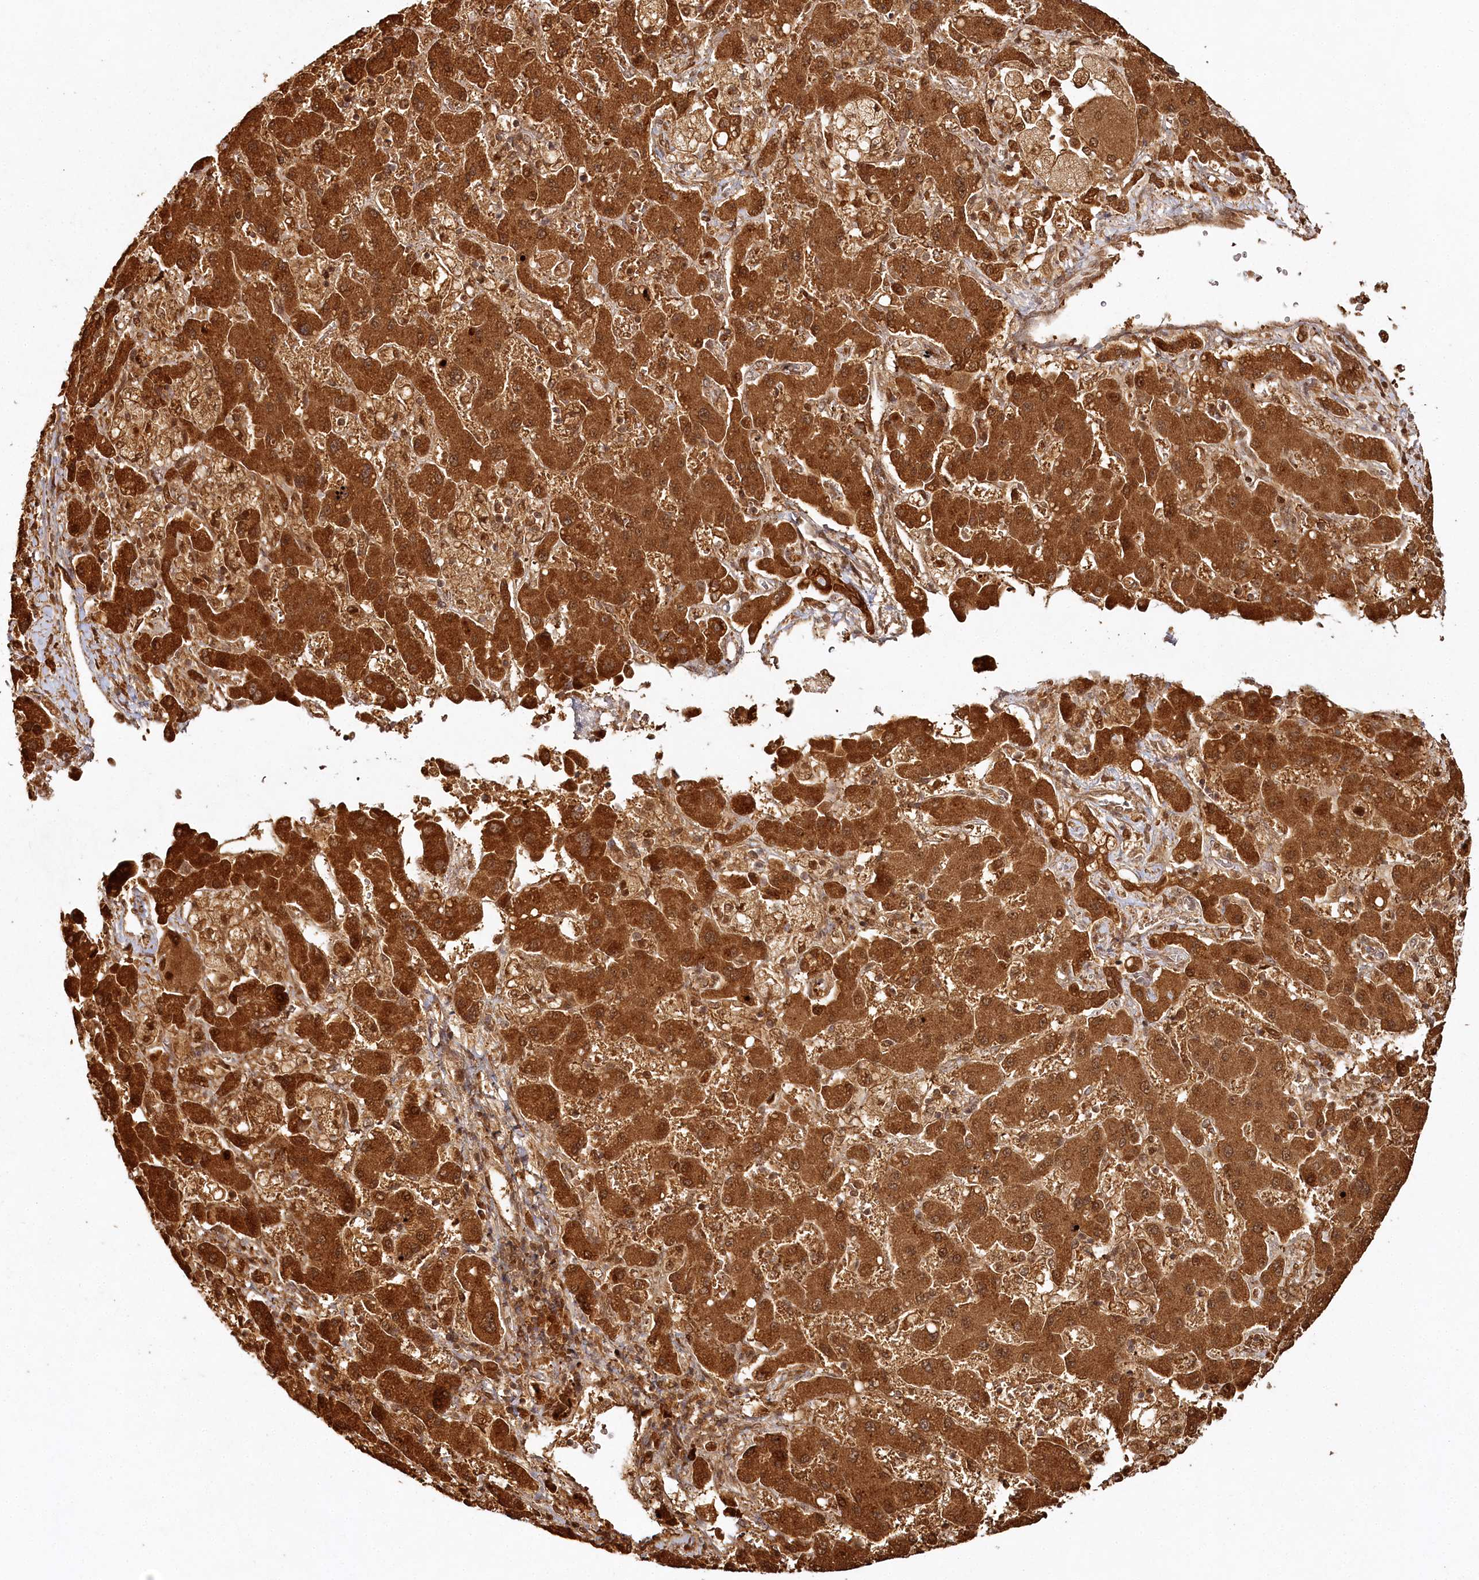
{"staining": {"intensity": "strong", "quantity": ">75%", "location": "cytoplasmic/membranous,nuclear"}, "tissue": "liver cancer", "cell_type": "Tumor cells", "image_type": "cancer", "snomed": [{"axis": "morphology", "description": "Cholangiocarcinoma"}, {"axis": "topography", "description": "Liver"}], "caption": "About >75% of tumor cells in human cholangiocarcinoma (liver) display strong cytoplasmic/membranous and nuclear protein expression as visualized by brown immunohistochemical staining.", "gene": "ULK2", "patient": {"sex": "male", "age": 50}}